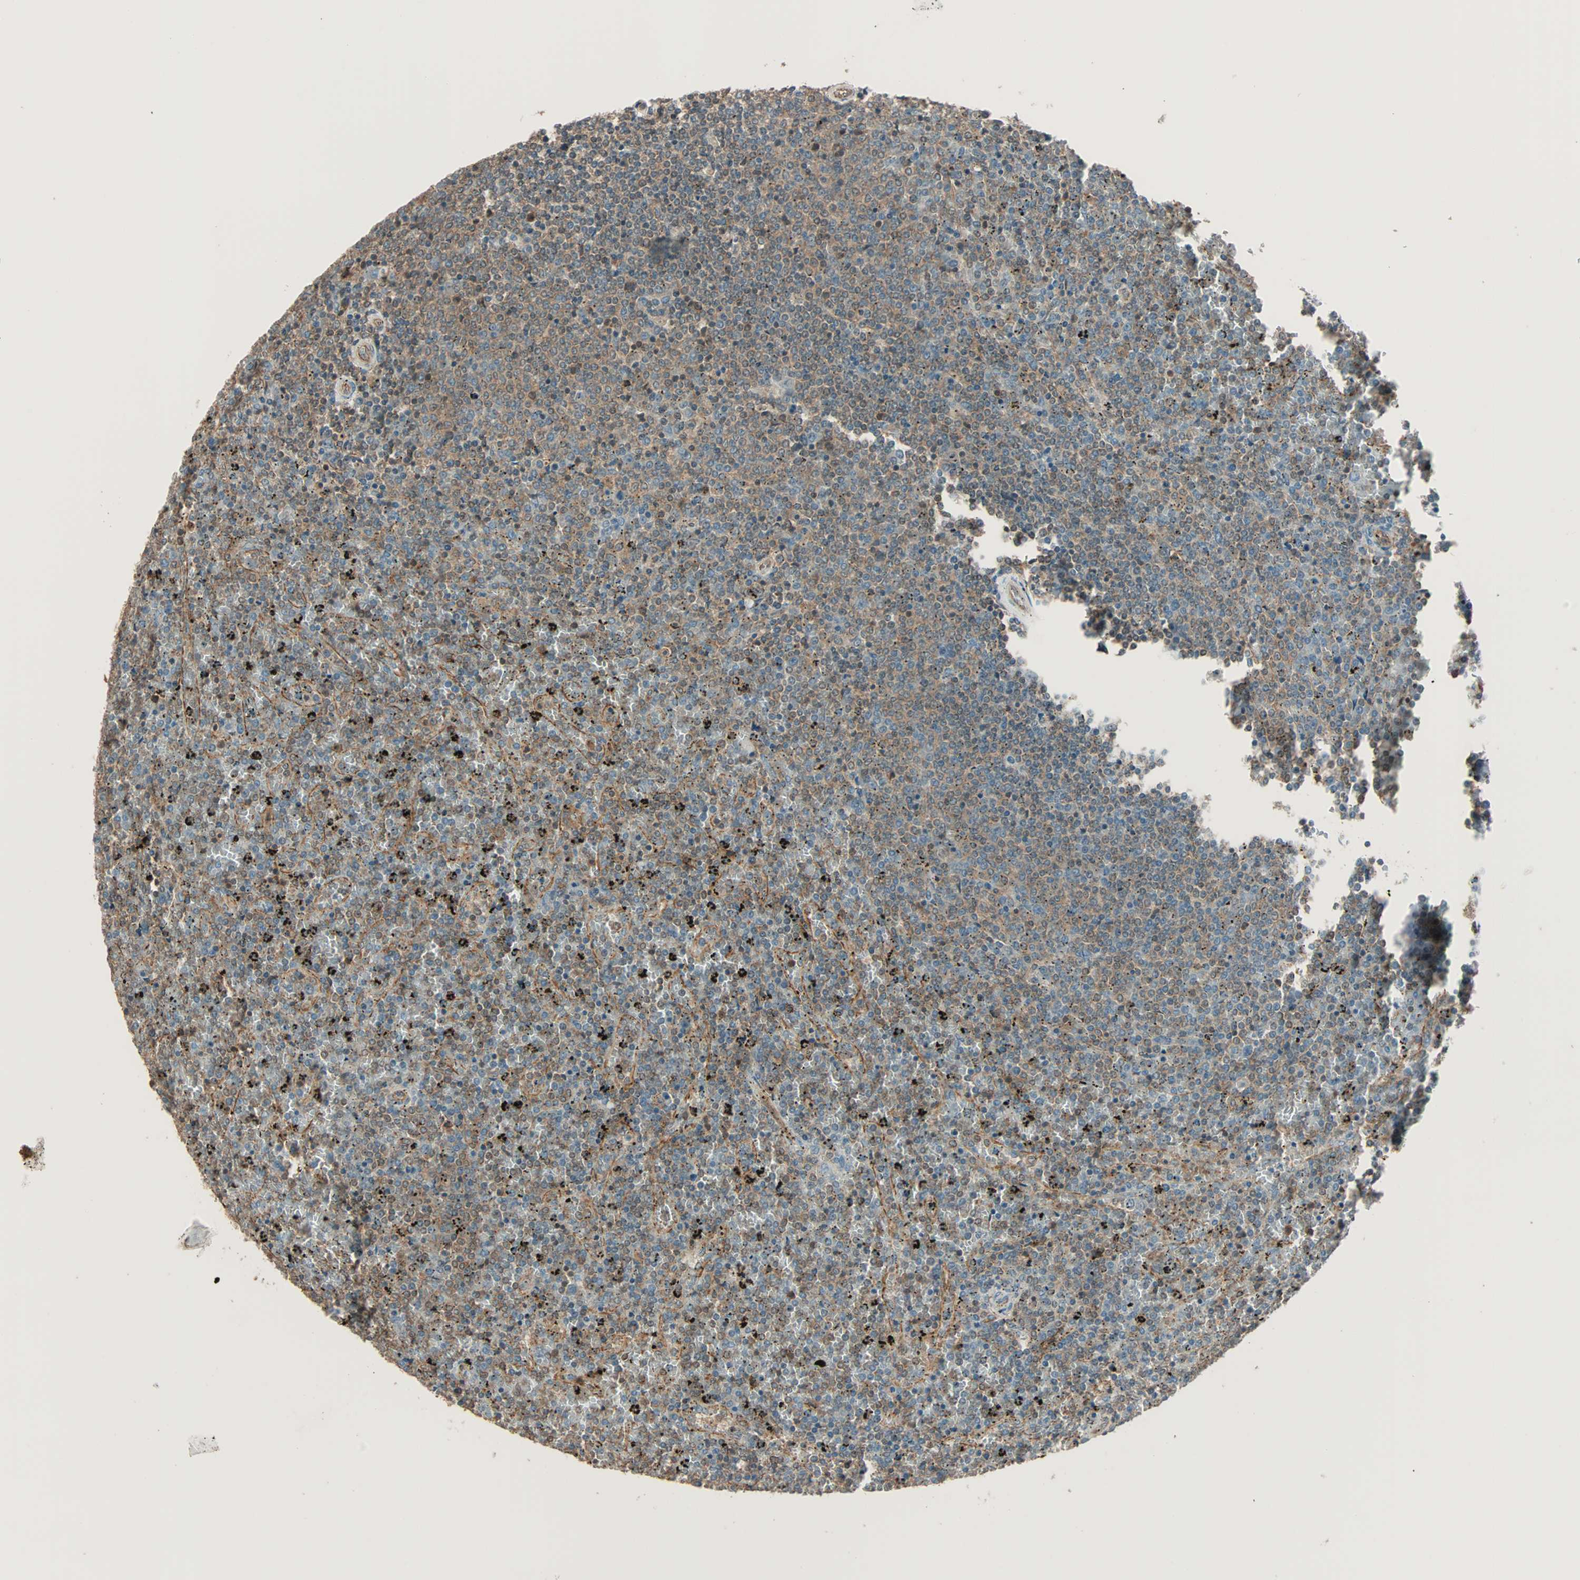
{"staining": {"intensity": "weak", "quantity": "25%-75%", "location": "cytoplasmic/membranous"}, "tissue": "lymphoma", "cell_type": "Tumor cells", "image_type": "cancer", "snomed": [{"axis": "morphology", "description": "Malignant lymphoma, non-Hodgkin's type, Low grade"}, {"axis": "topography", "description": "Spleen"}], "caption": "Immunohistochemistry image of human low-grade malignant lymphoma, non-Hodgkin's type stained for a protein (brown), which reveals low levels of weak cytoplasmic/membranous positivity in approximately 25%-75% of tumor cells.", "gene": "MAP3K21", "patient": {"sex": "female", "age": 77}}